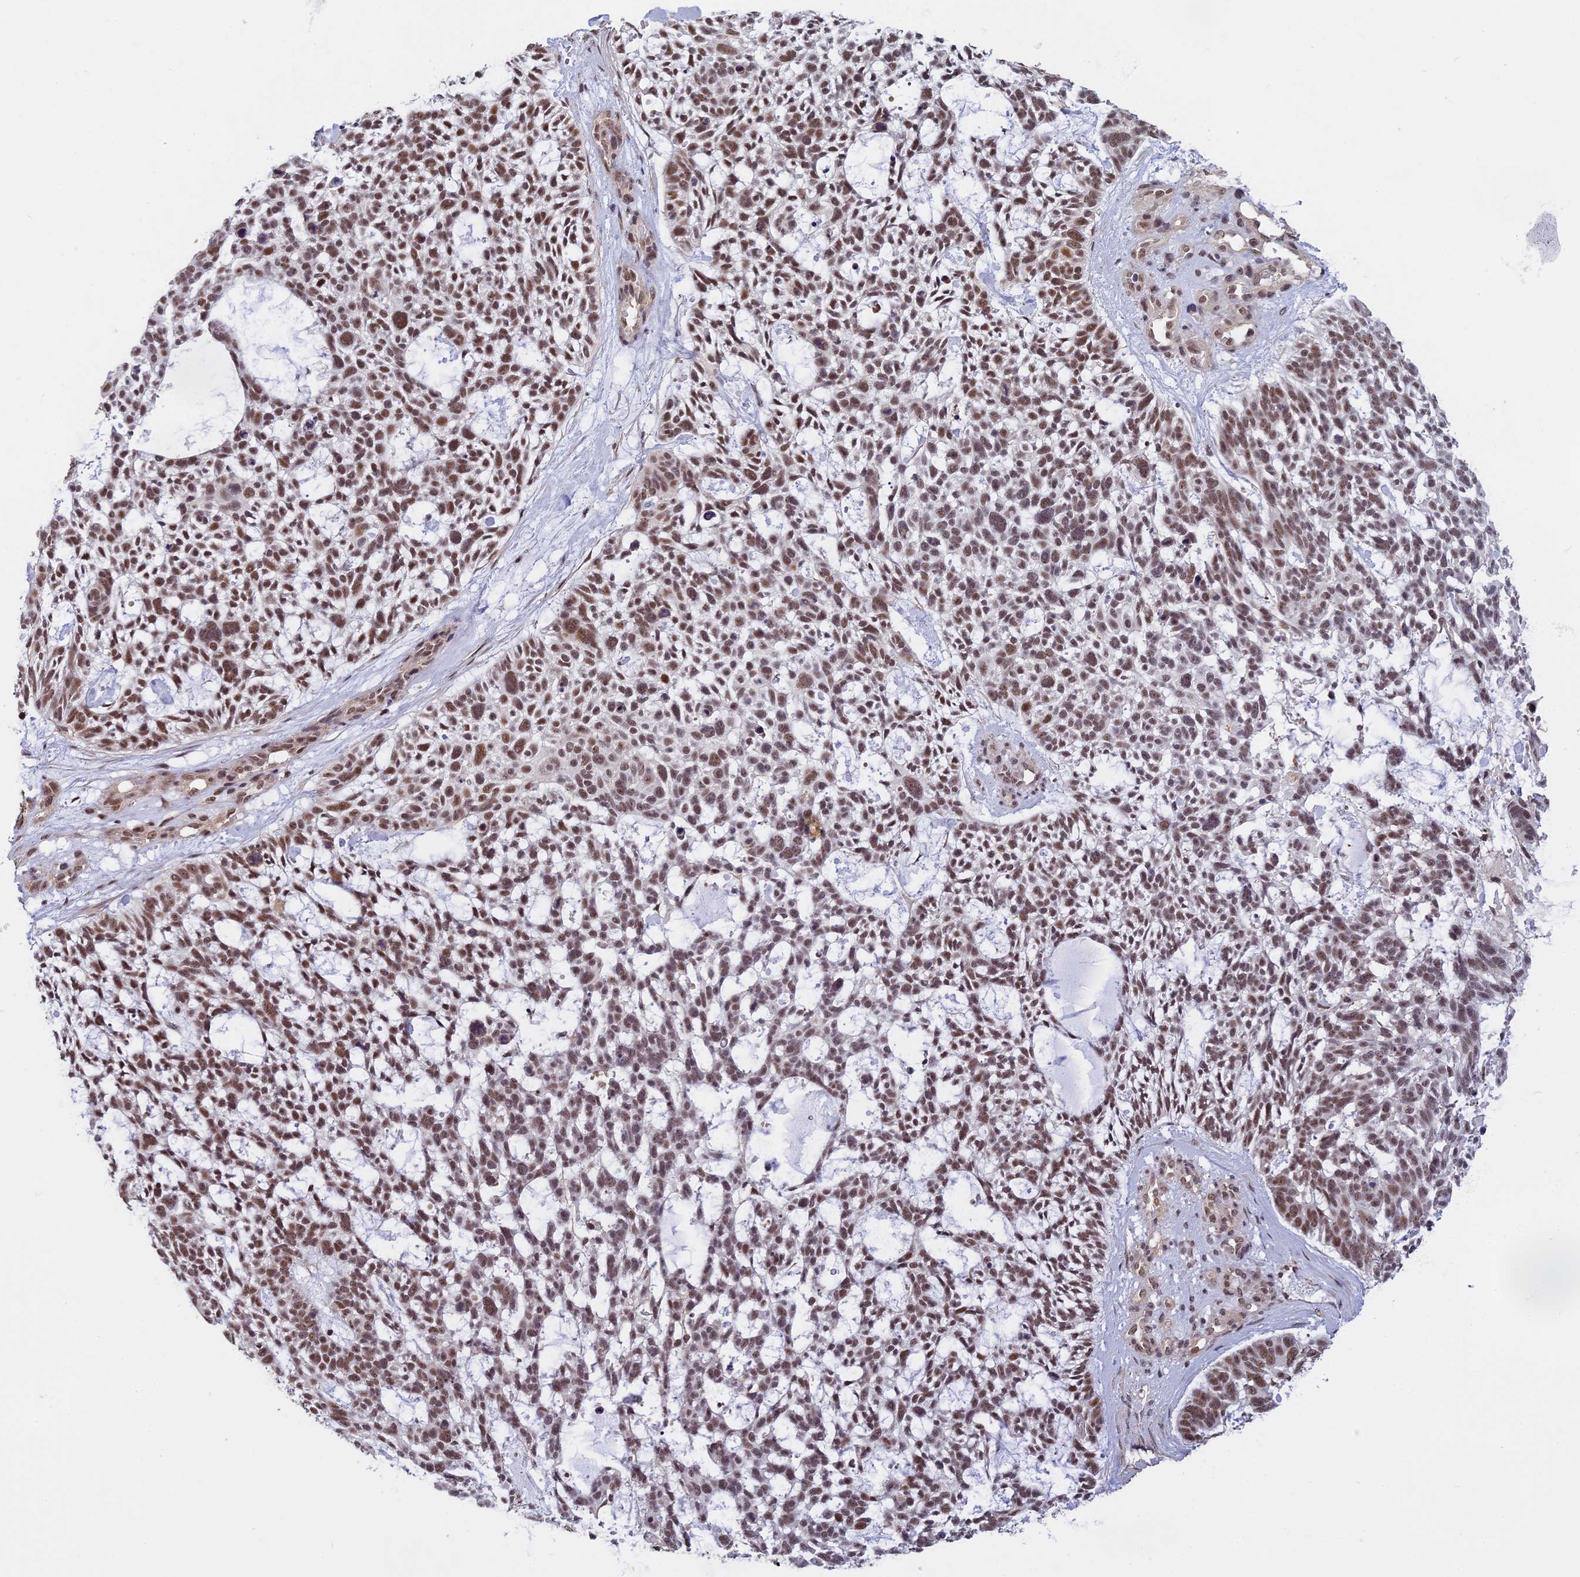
{"staining": {"intensity": "moderate", "quantity": ">75%", "location": "nuclear"}, "tissue": "skin cancer", "cell_type": "Tumor cells", "image_type": "cancer", "snomed": [{"axis": "morphology", "description": "Basal cell carcinoma"}, {"axis": "topography", "description": "Skin"}], "caption": "Immunohistochemistry histopathology image of neoplastic tissue: skin basal cell carcinoma stained using IHC exhibits medium levels of moderate protein expression localized specifically in the nuclear of tumor cells, appearing as a nuclear brown color.", "gene": "MORF4L1", "patient": {"sex": "male", "age": 88}}